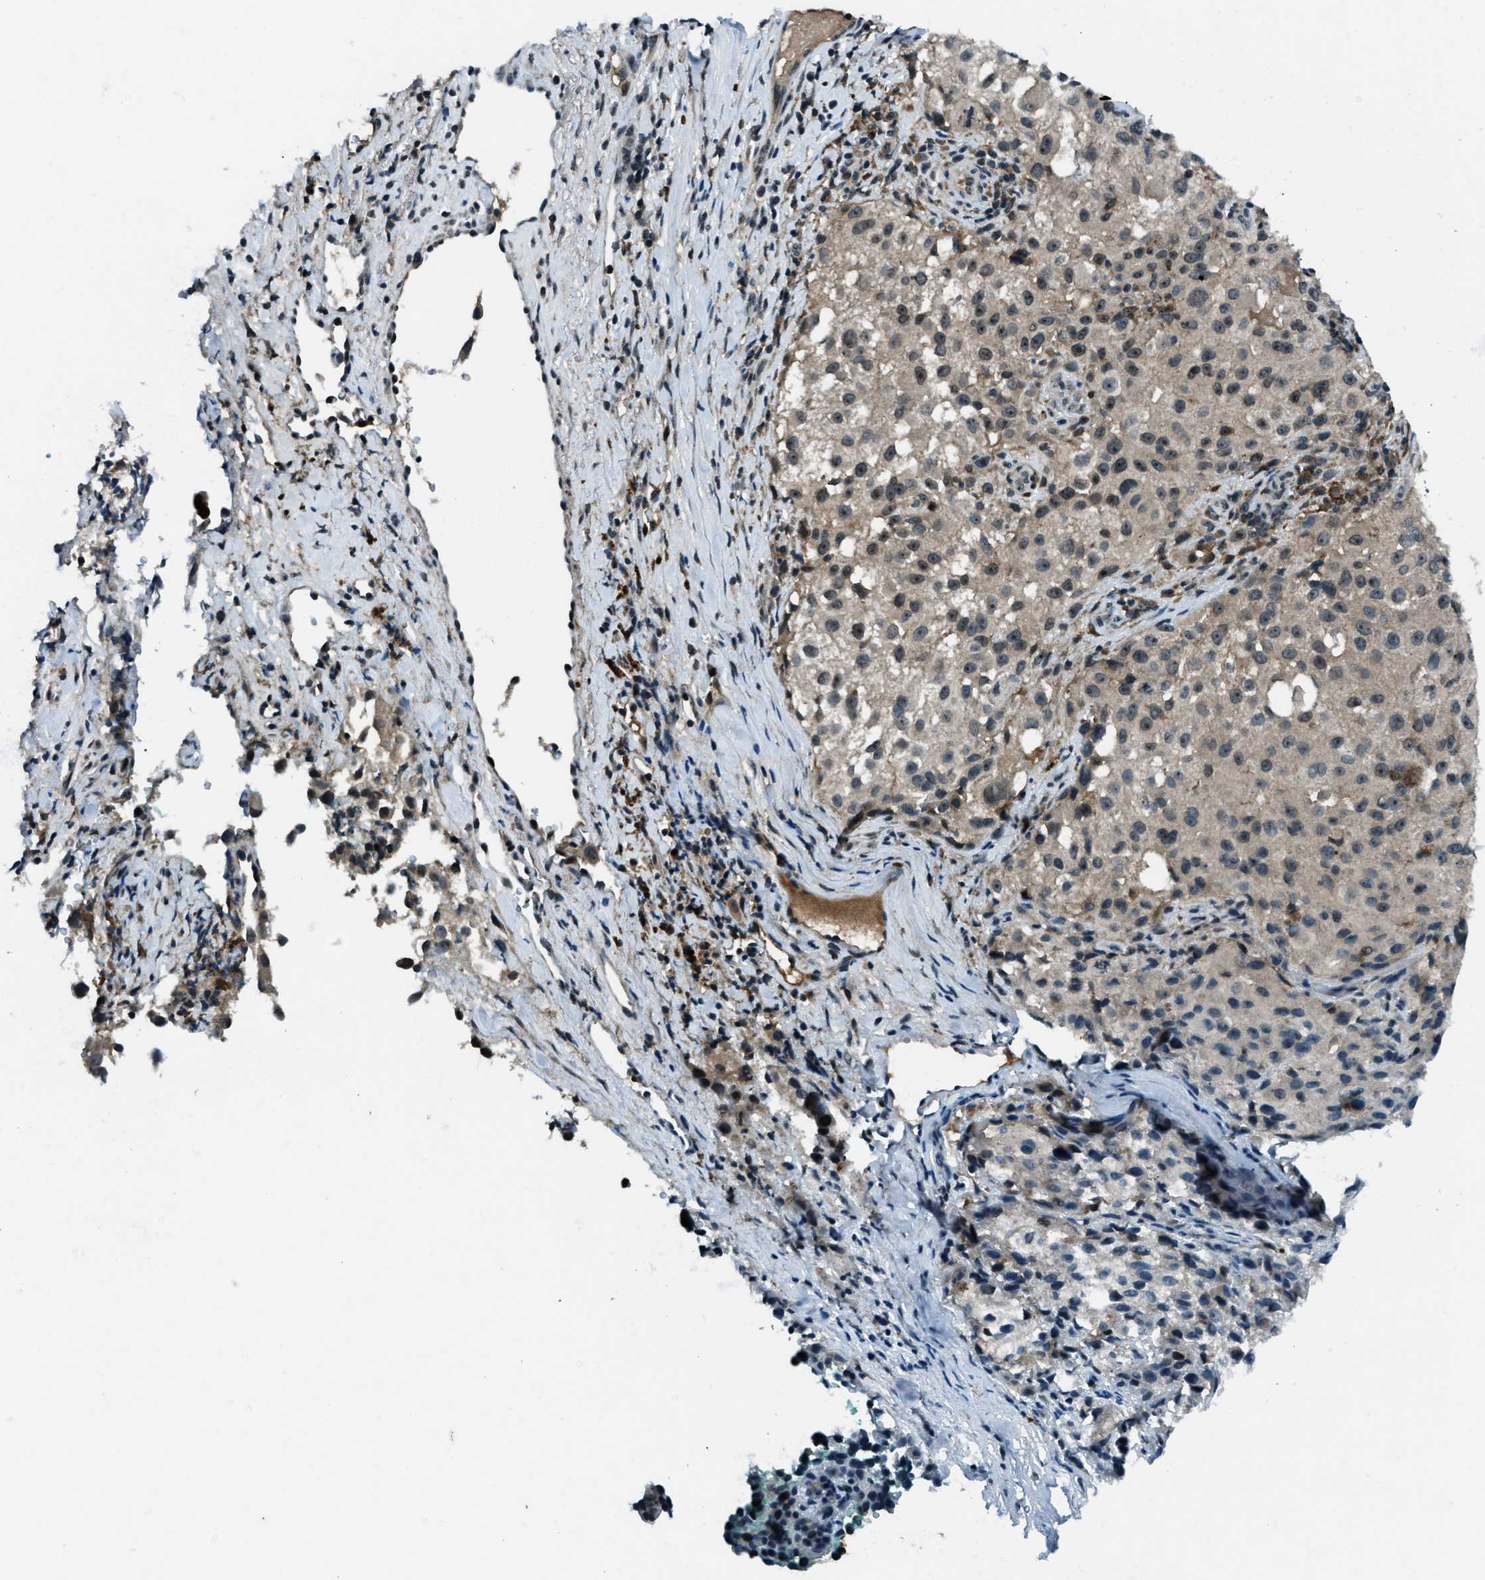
{"staining": {"intensity": "weak", "quantity": "<25%", "location": "cytoplasmic/membranous,nuclear"}, "tissue": "melanoma", "cell_type": "Tumor cells", "image_type": "cancer", "snomed": [{"axis": "morphology", "description": "Necrosis, NOS"}, {"axis": "morphology", "description": "Malignant melanoma, NOS"}, {"axis": "topography", "description": "Skin"}], "caption": "A histopathology image of human melanoma is negative for staining in tumor cells.", "gene": "ACTL9", "patient": {"sex": "female", "age": 87}}